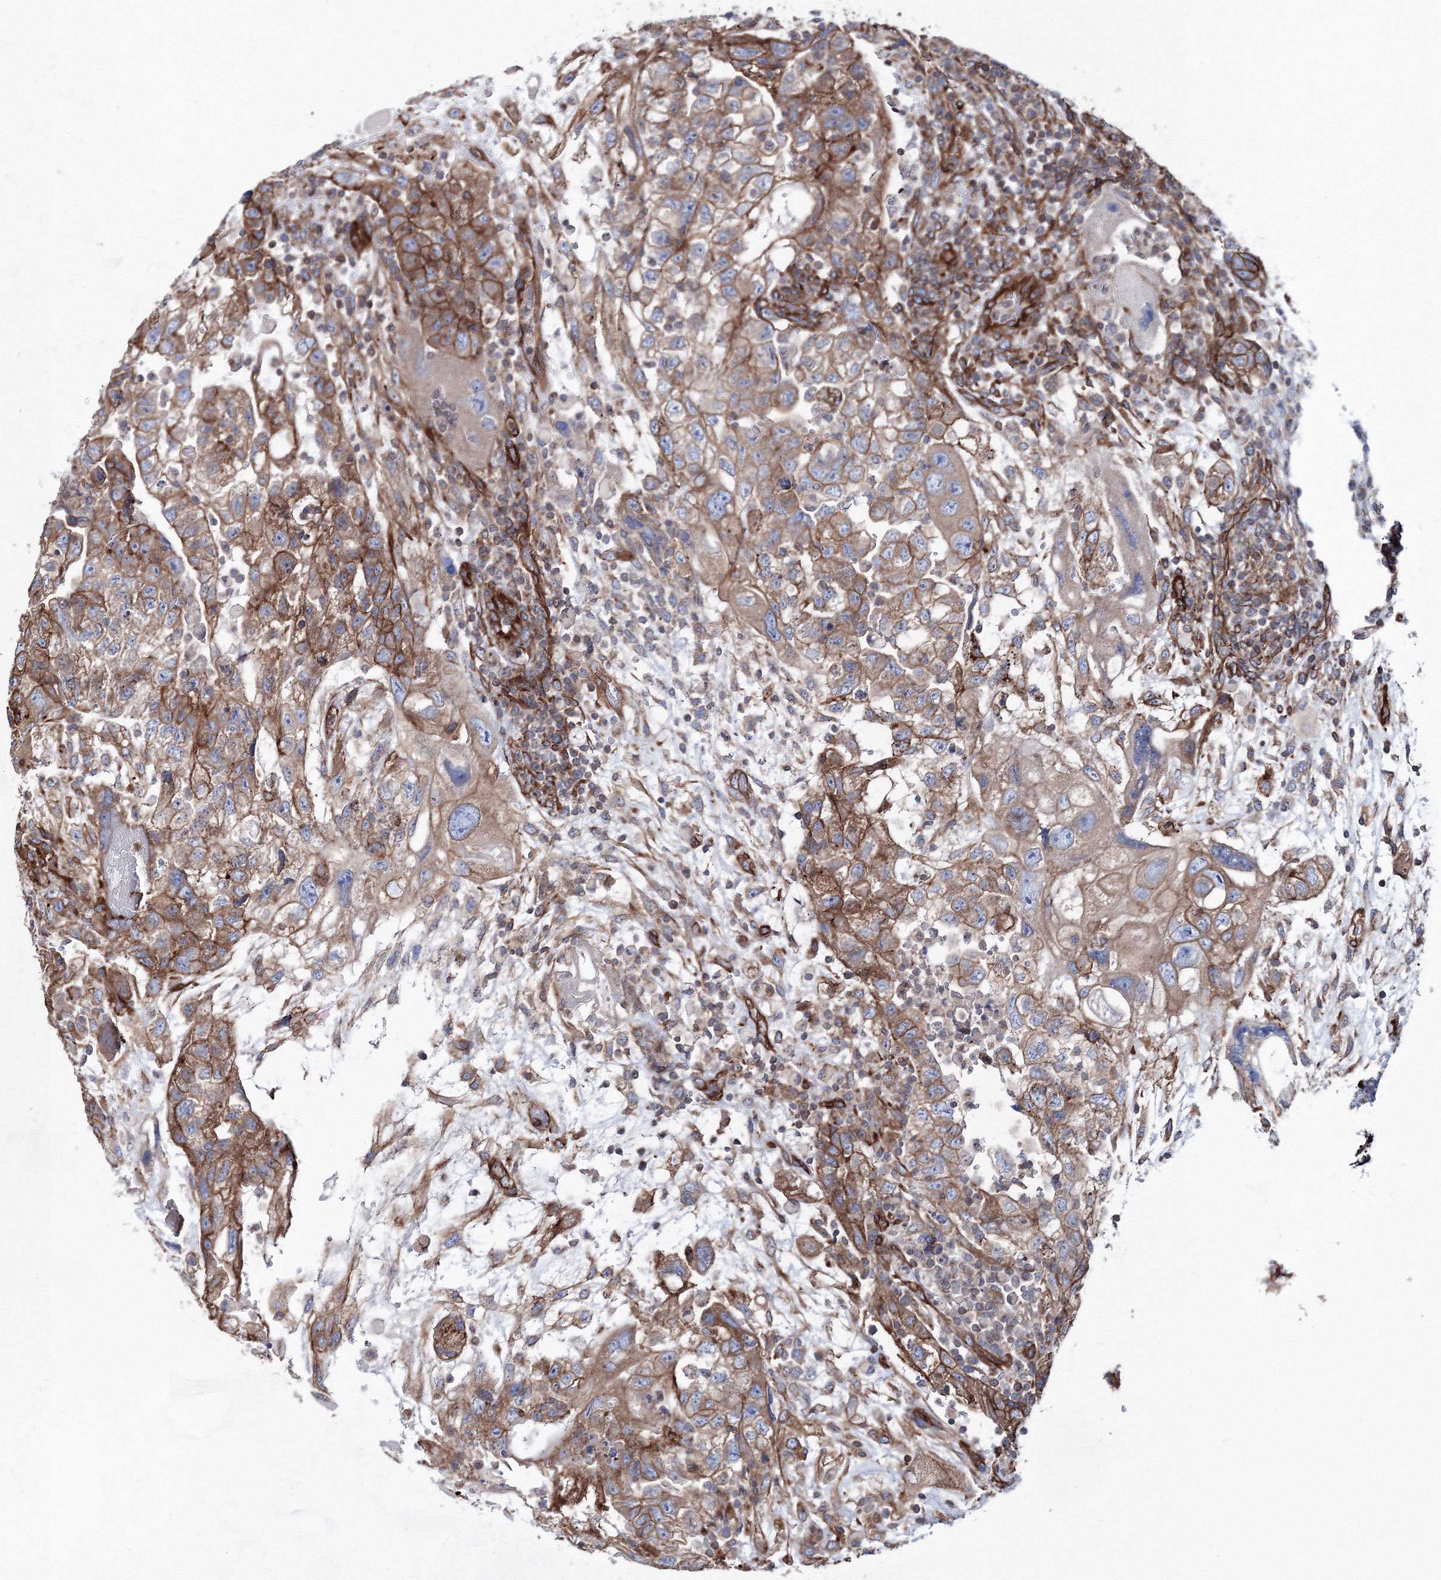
{"staining": {"intensity": "moderate", "quantity": ">75%", "location": "cytoplasmic/membranous"}, "tissue": "testis cancer", "cell_type": "Tumor cells", "image_type": "cancer", "snomed": [{"axis": "morphology", "description": "Carcinoma, Embryonal, NOS"}, {"axis": "topography", "description": "Testis"}], "caption": "Tumor cells display medium levels of moderate cytoplasmic/membranous staining in about >75% of cells in human testis cancer.", "gene": "ANKRD37", "patient": {"sex": "male", "age": 36}}